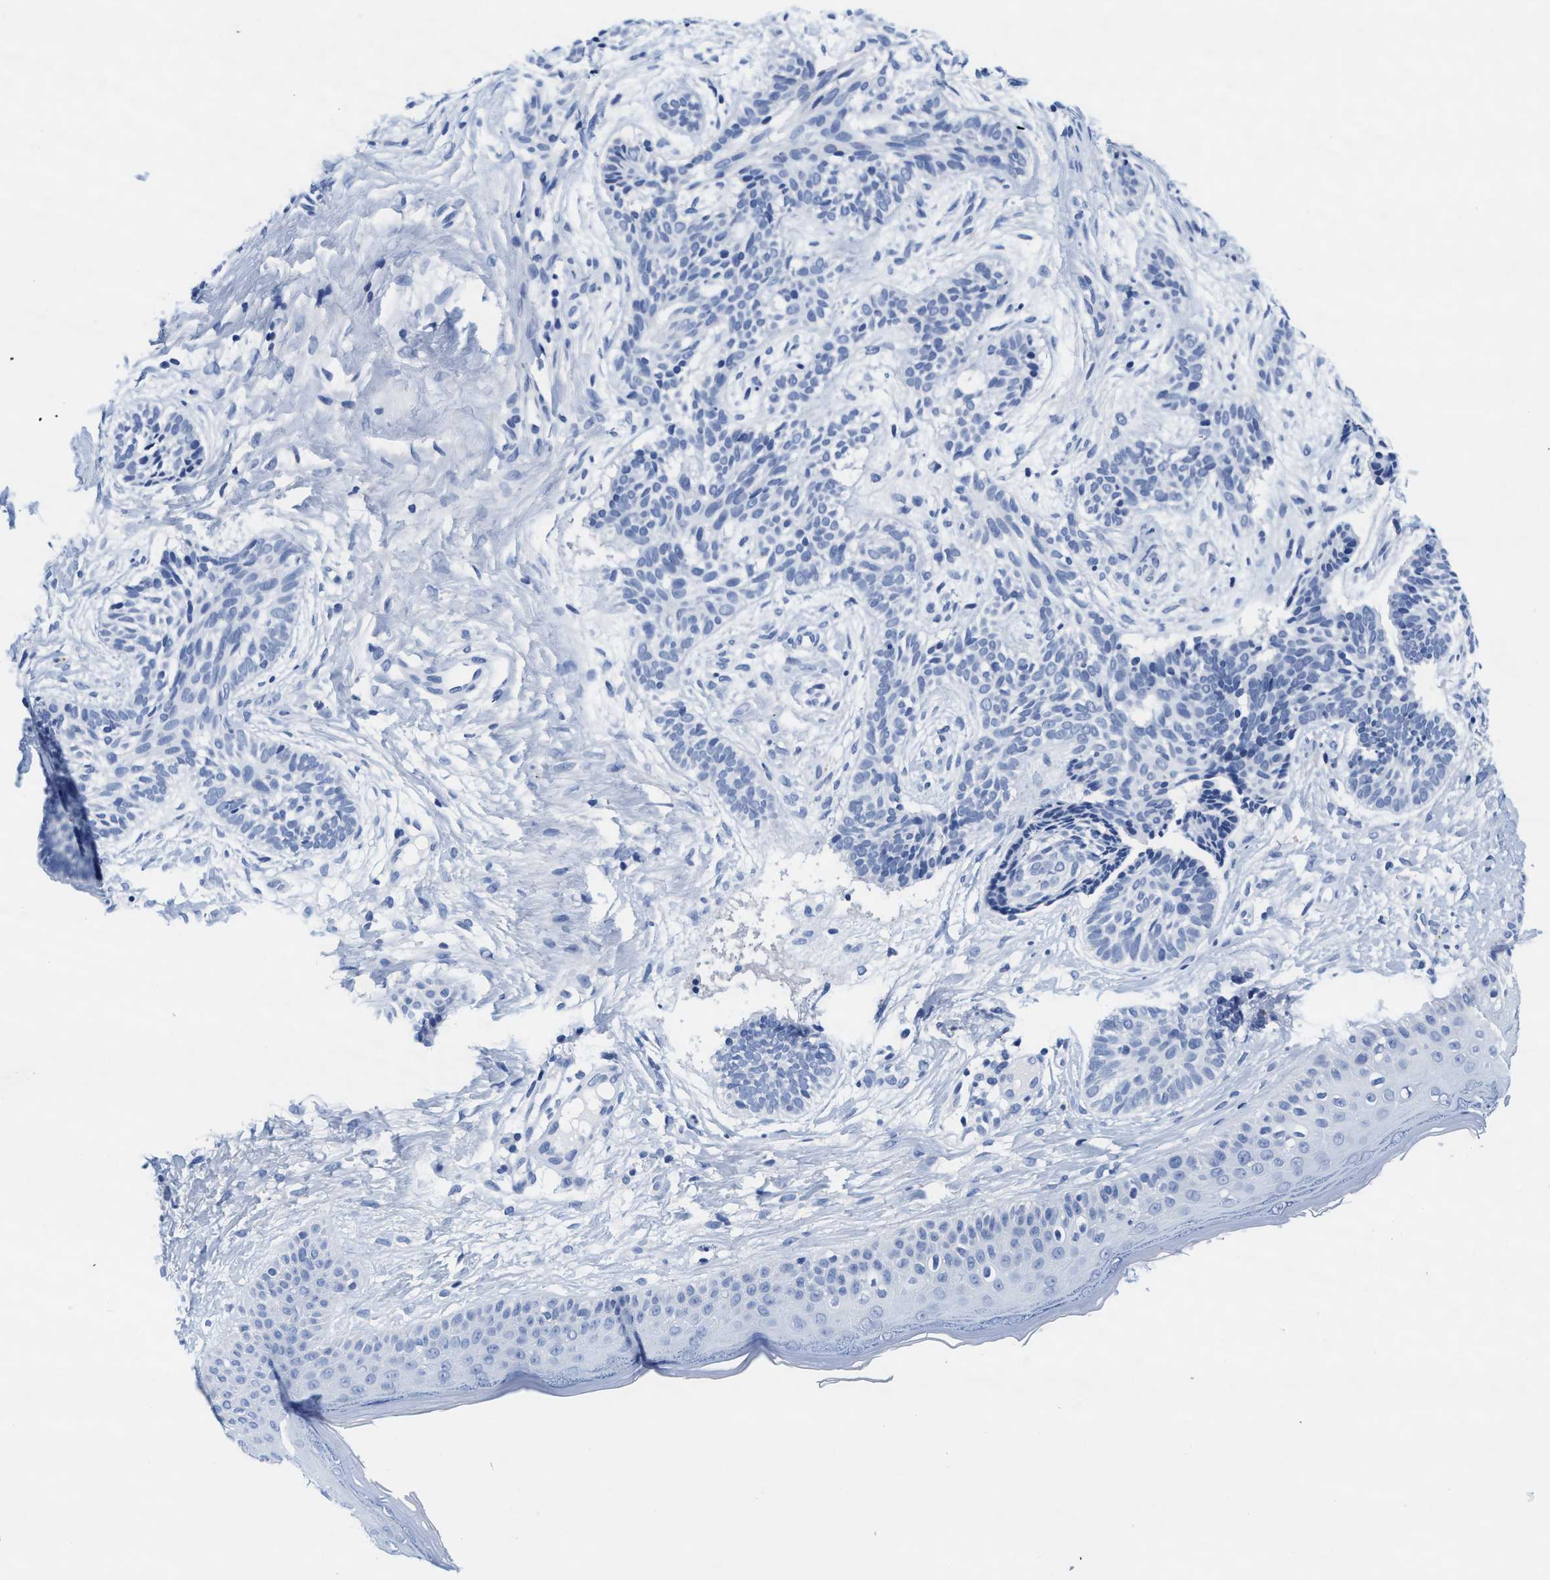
{"staining": {"intensity": "negative", "quantity": "none", "location": "none"}, "tissue": "skin cancer", "cell_type": "Tumor cells", "image_type": "cancer", "snomed": [{"axis": "morphology", "description": "Normal tissue, NOS"}, {"axis": "morphology", "description": "Basal cell carcinoma"}, {"axis": "topography", "description": "Skin"}], "caption": "This image is of skin cancer (basal cell carcinoma) stained with immunohistochemistry to label a protein in brown with the nuclei are counter-stained blue. There is no expression in tumor cells.", "gene": "TTC3", "patient": {"sex": "male", "age": 63}}